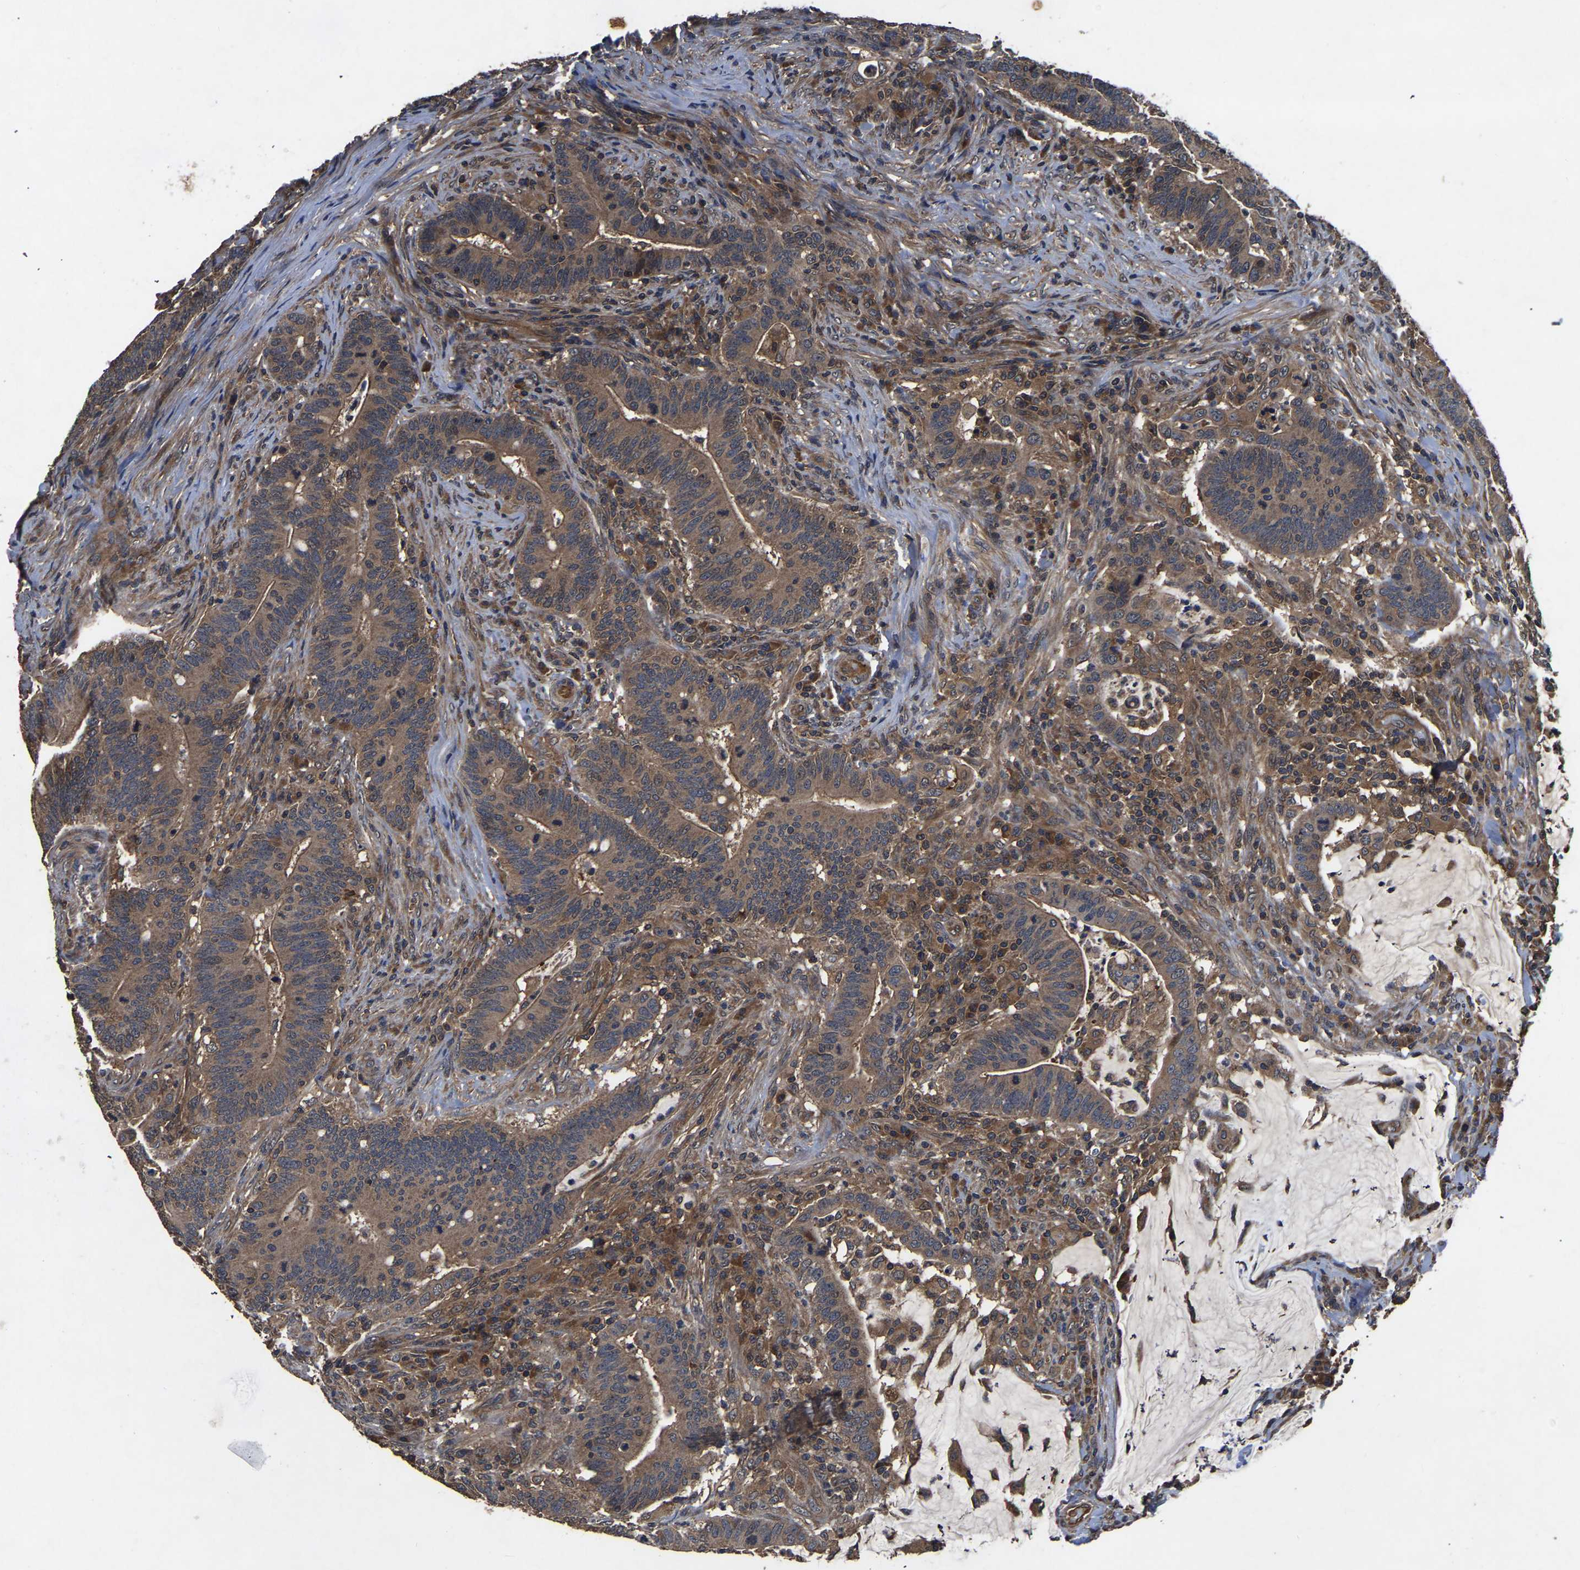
{"staining": {"intensity": "strong", "quantity": "25%-75%", "location": "cytoplasmic/membranous"}, "tissue": "colorectal cancer", "cell_type": "Tumor cells", "image_type": "cancer", "snomed": [{"axis": "morphology", "description": "Normal tissue, NOS"}, {"axis": "morphology", "description": "Adenocarcinoma, NOS"}, {"axis": "topography", "description": "Colon"}], "caption": "An immunohistochemistry (IHC) photomicrograph of neoplastic tissue is shown. Protein staining in brown labels strong cytoplasmic/membranous positivity in colorectal cancer (adenocarcinoma) within tumor cells.", "gene": "CRYZL1", "patient": {"sex": "female", "age": 66}}